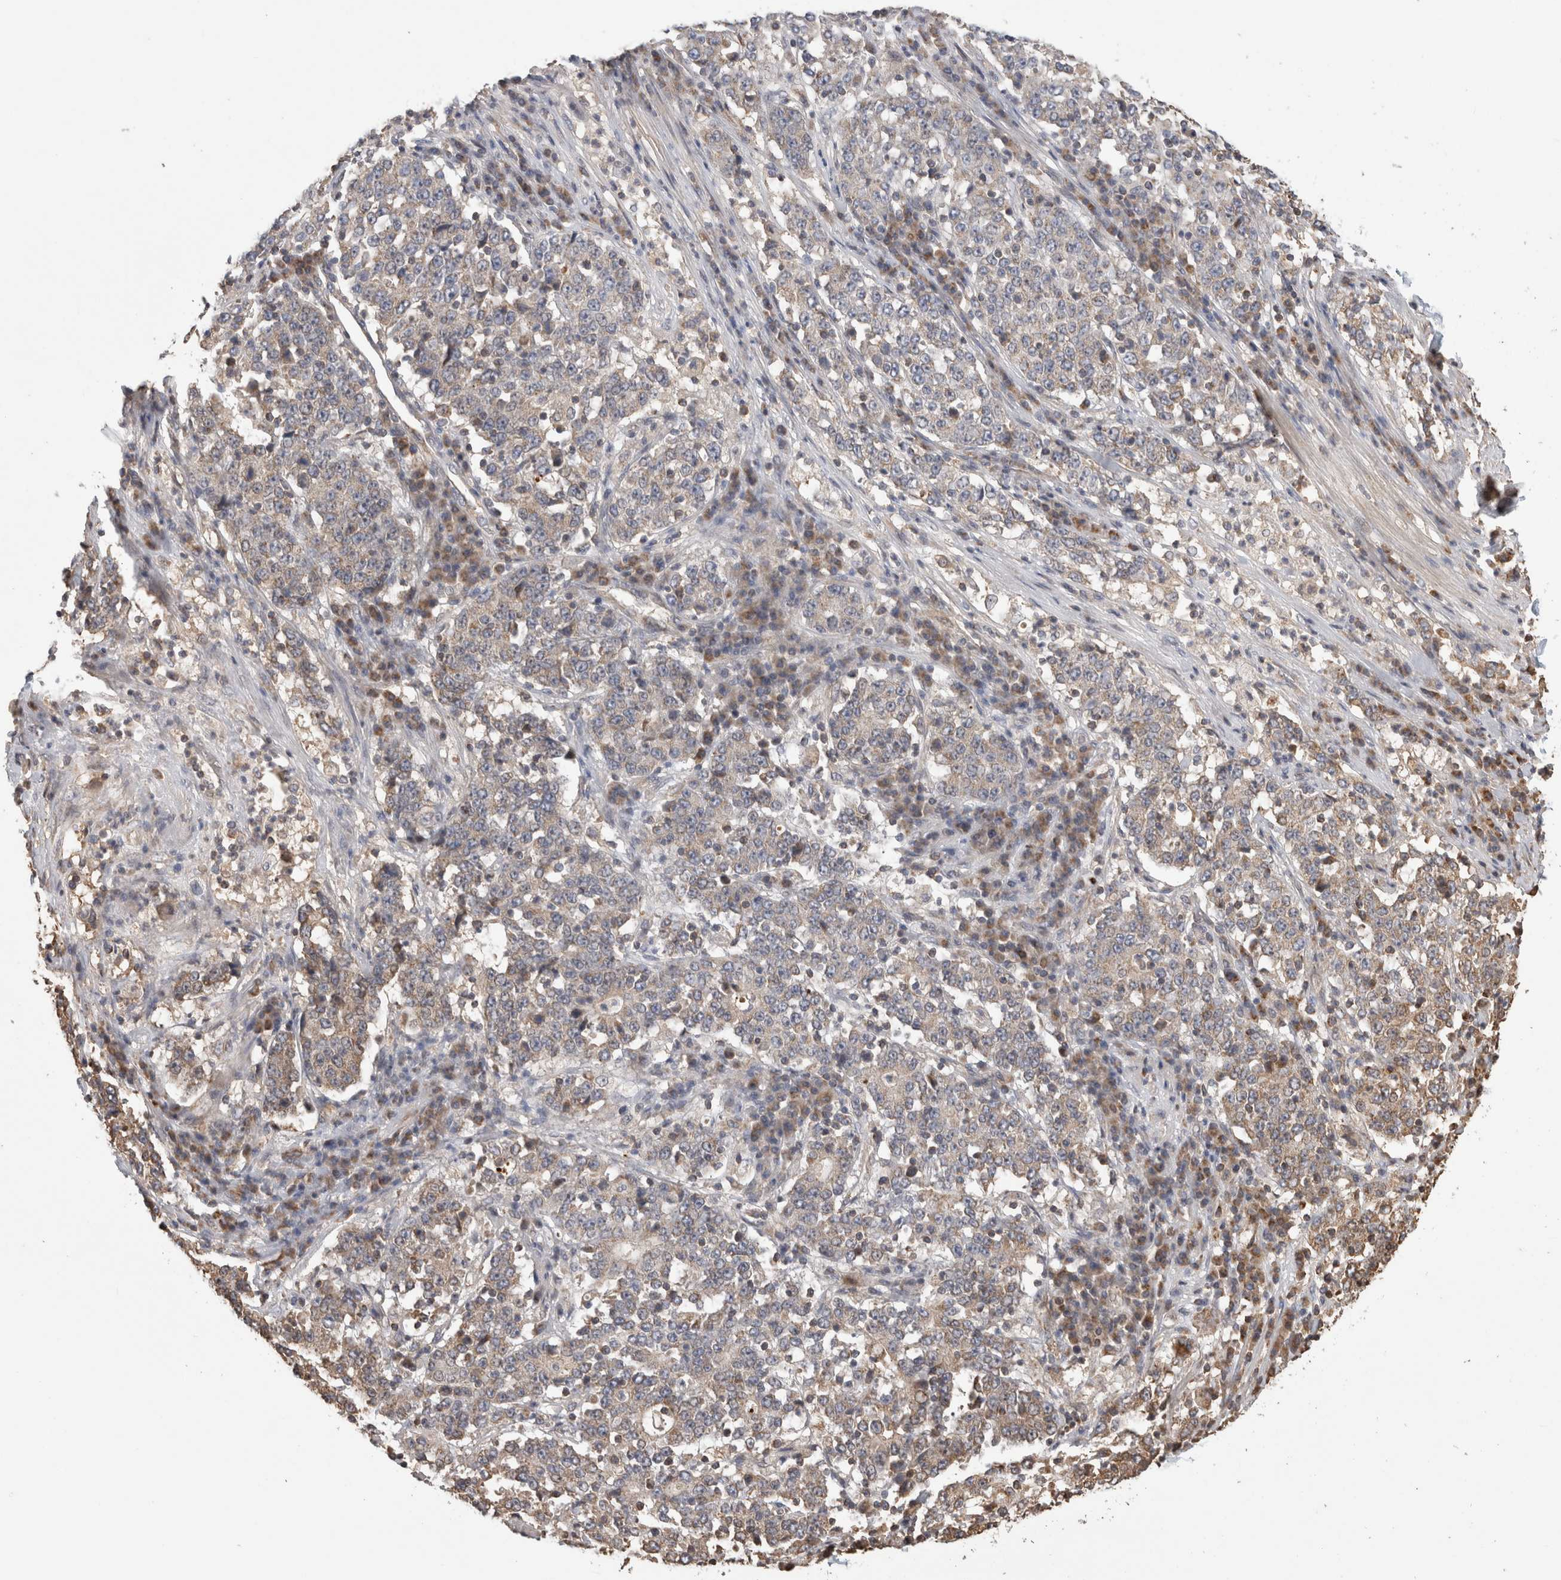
{"staining": {"intensity": "negative", "quantity": "none", "location": "none"}, "tissue": "stomach cancer", "cell_type": "Tumor cells", "image_type": "cancer", "snomed": [{"axis": "morphology", "description": "Adenocarcinoma, NOS"}, {"axis": "topography", "description": "Stomach"}], "caption": "Immunohistochemistry photomicrograph of neoplastic tissue: human stomach cancer stained with DAB exhibits no significant protein positivity in tumor cells.", "gene": "IMMP2L", "patient": {"sex": "male", "age": 59}}